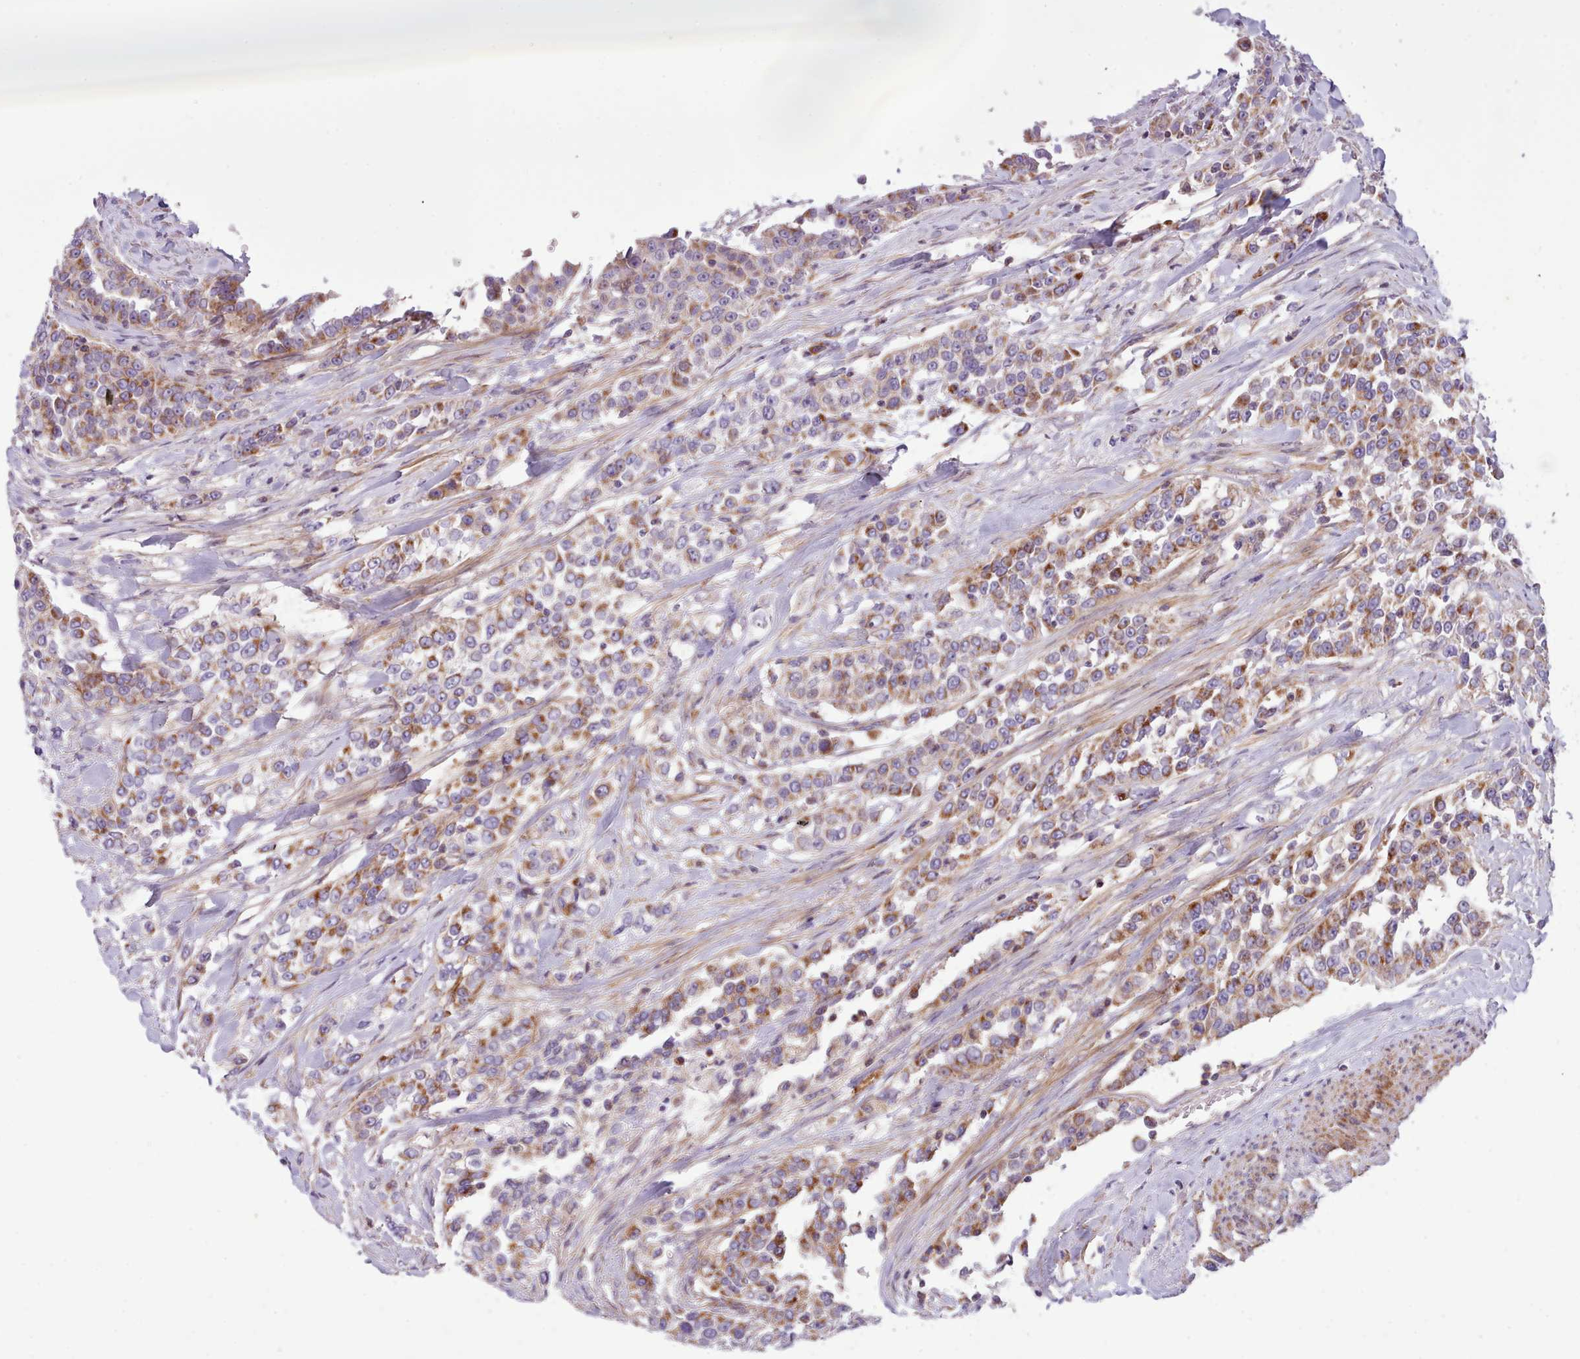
{"staining": {"intensity": "moderate", "quantity": "25%-75%", "location": "cytoplasmic/membranous"}, "tissue": "urothelial cancer", "cell_type": "Tumor cells", "image_type": "cancer", "snomed": [{"axis": "morphology", "description": "Urothelial carcinoma, High grade"}, {"axis": "topography", "description": "Urinary bladder"}], "caption": "Immunohistochemistry (IHC) photomicrograph of neoplastic tissue: human urothelial cancer stained using immunohistochemistry (IHC) displays medium levels of moderate protein expression localized specifically in the cytoplasmic/membranous of tumor cells, appearing as a cytoplasmic/membranous brown color.", "gene": "TENT4B", "patient": {"sex": "female", "age": 80}}